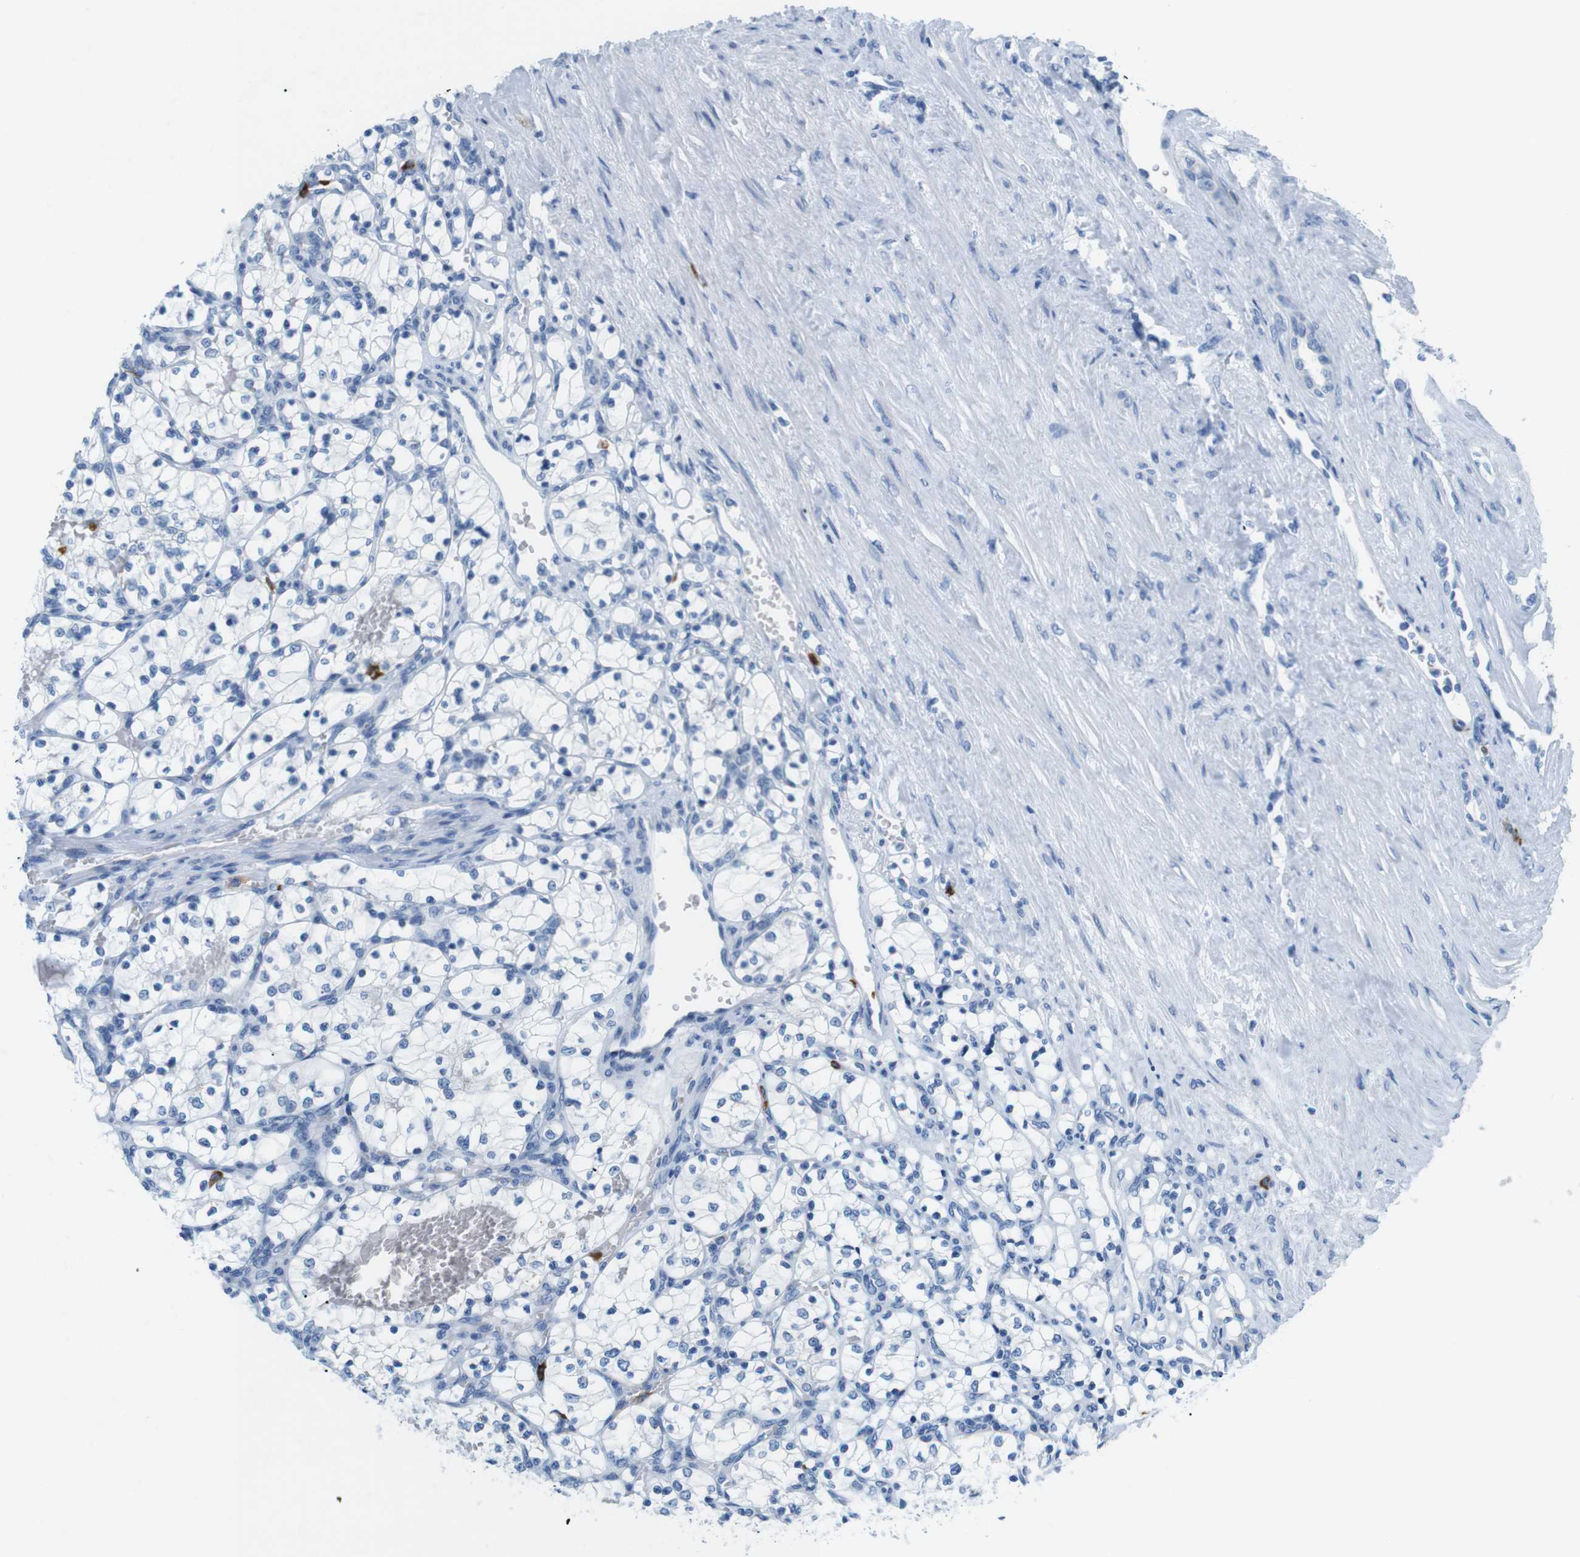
{"staining": {"intensity": "negative", "quantity": "none", "location": "none"}, "tissue": "renal cancer", "cell_type": "Tumor cells", "image_type": "cancer", "snomed": [{"axis": "morphology", "description": "Adenocarcinoma, NOS"}, {"axis": "topography", "description": "Kidney"}], "caption": "IHC of human renal adenocarcinoma exhibits no expression in tumor cells. (Brightfield microscopy of DAB immunohistochemistry (IHC) at high magnification).", "gene": "MCEMP1", "patient": {"sex": "female", "age": 69}}